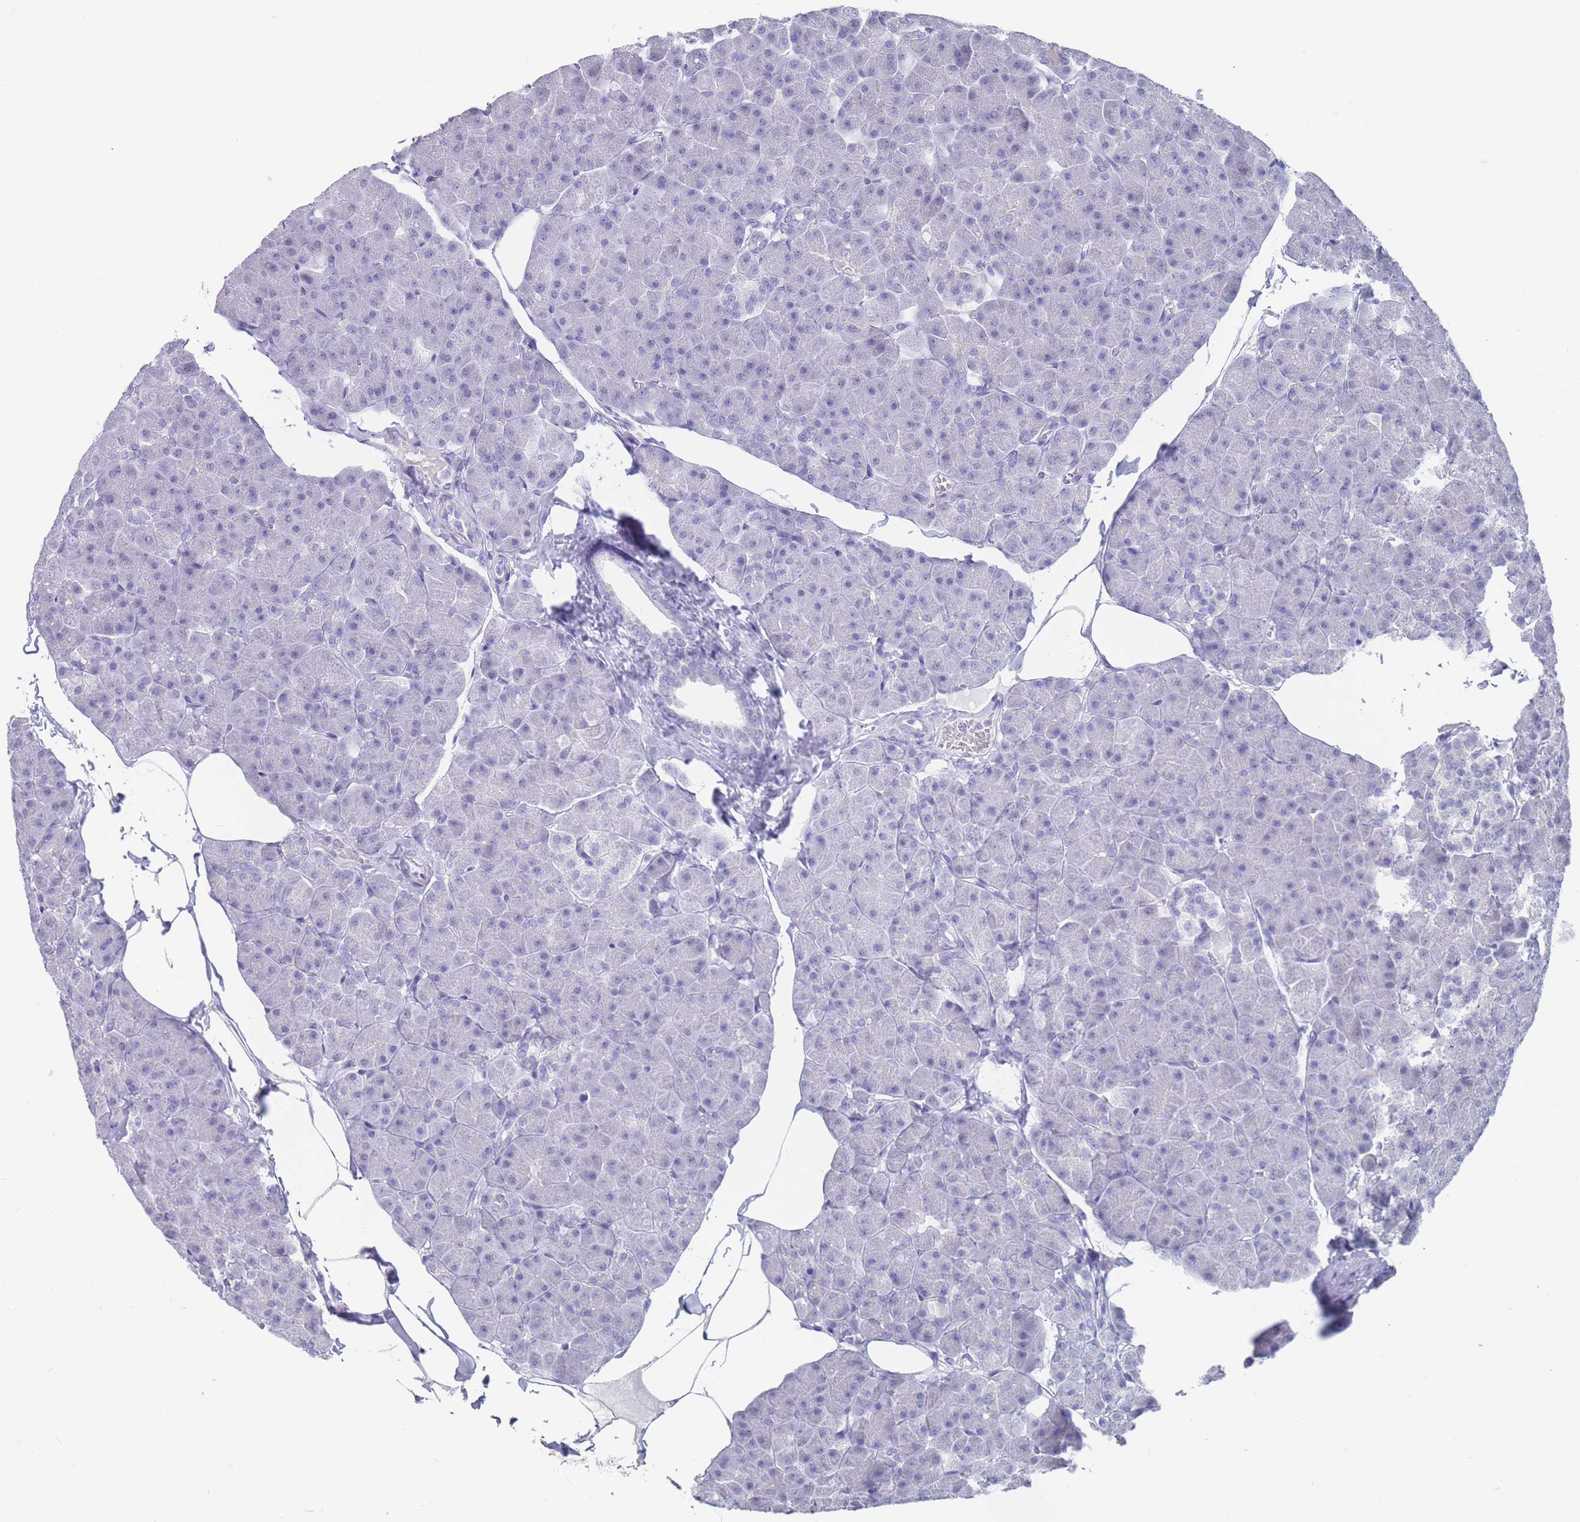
{"staining": {"intensity": "negative", "quantity": "none", "location": "none"}, "tissue": "pancreas", "cell_type": "Exocrine glandular cells", "image_type": "normal", "snomed": [{"axis": "morphology", "description": "Normal tissue, NOS"}, {"axis": "topography", "description": "Pancreas"}], "caption": "Immunohistochemistry histopathology image of unremarkable pancreas: human pancreas stained with DAB shows no significant protein positivity in exocrine glandular cells.", "gene": "CYP51A1", "patient": {"sex": "male", "age": 35}}